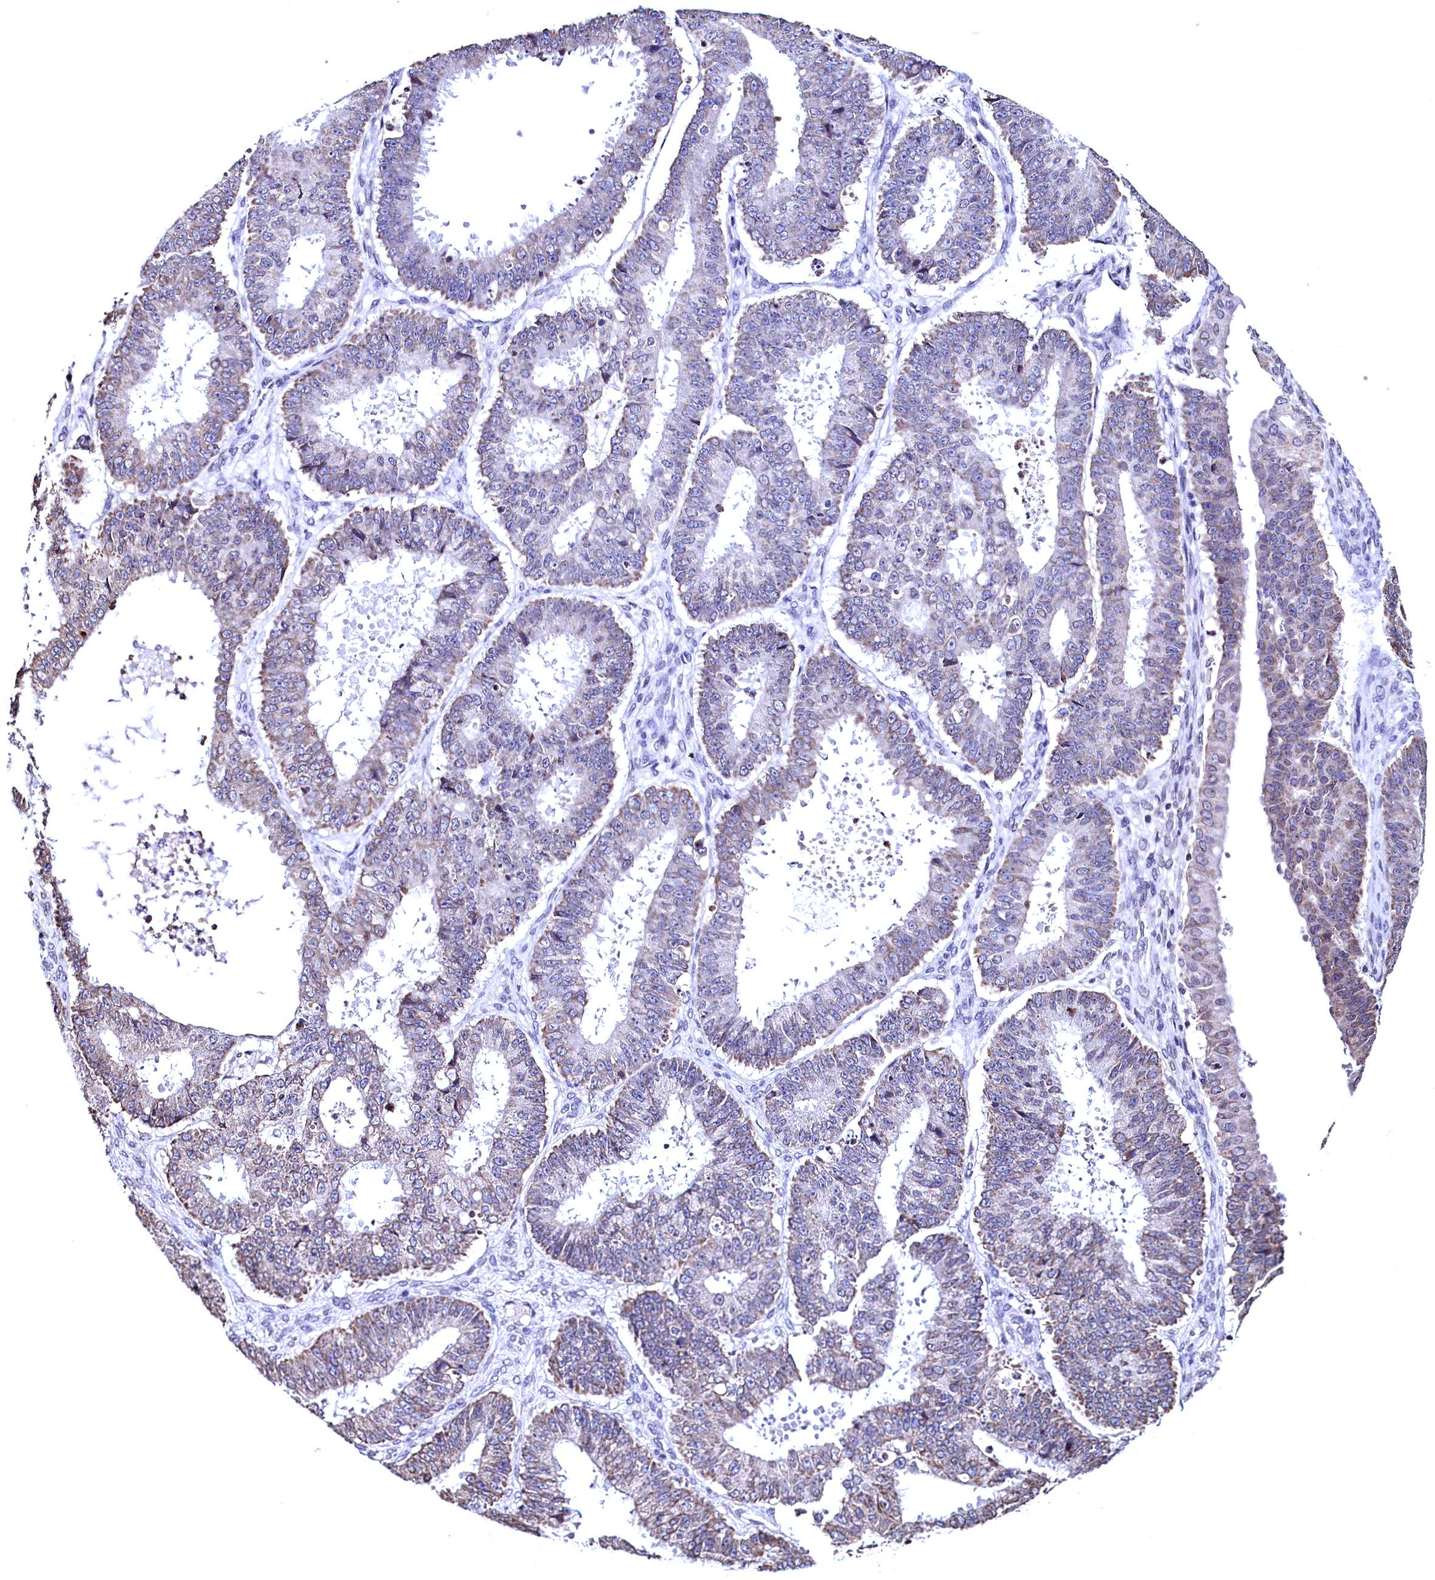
{"staining": {"intensity": "weak", "quantity": "25%-75%", "location": "cytoplasmic/membranous"}, "tissue": "ovarian cancer", "cell_type": "Tumor cells", "image_type": "cancer", "snomed": [{"axis": "morphology", "description": "Carcinoma, endometroid"}, {"axis": "topography", "description": "Appendix"}, {"axis": "topography", "description": "Ovary"}], "caption": "Immunohistochemistry (IHC) of human endometroid carcinoma (ovarian) demonstrates low levels of weak cytoplasmic/membranous staining in approximately 25%-75% of tumor cells.", "gene": "HAND1", "patient": {"sex": "female", "age": 42}}